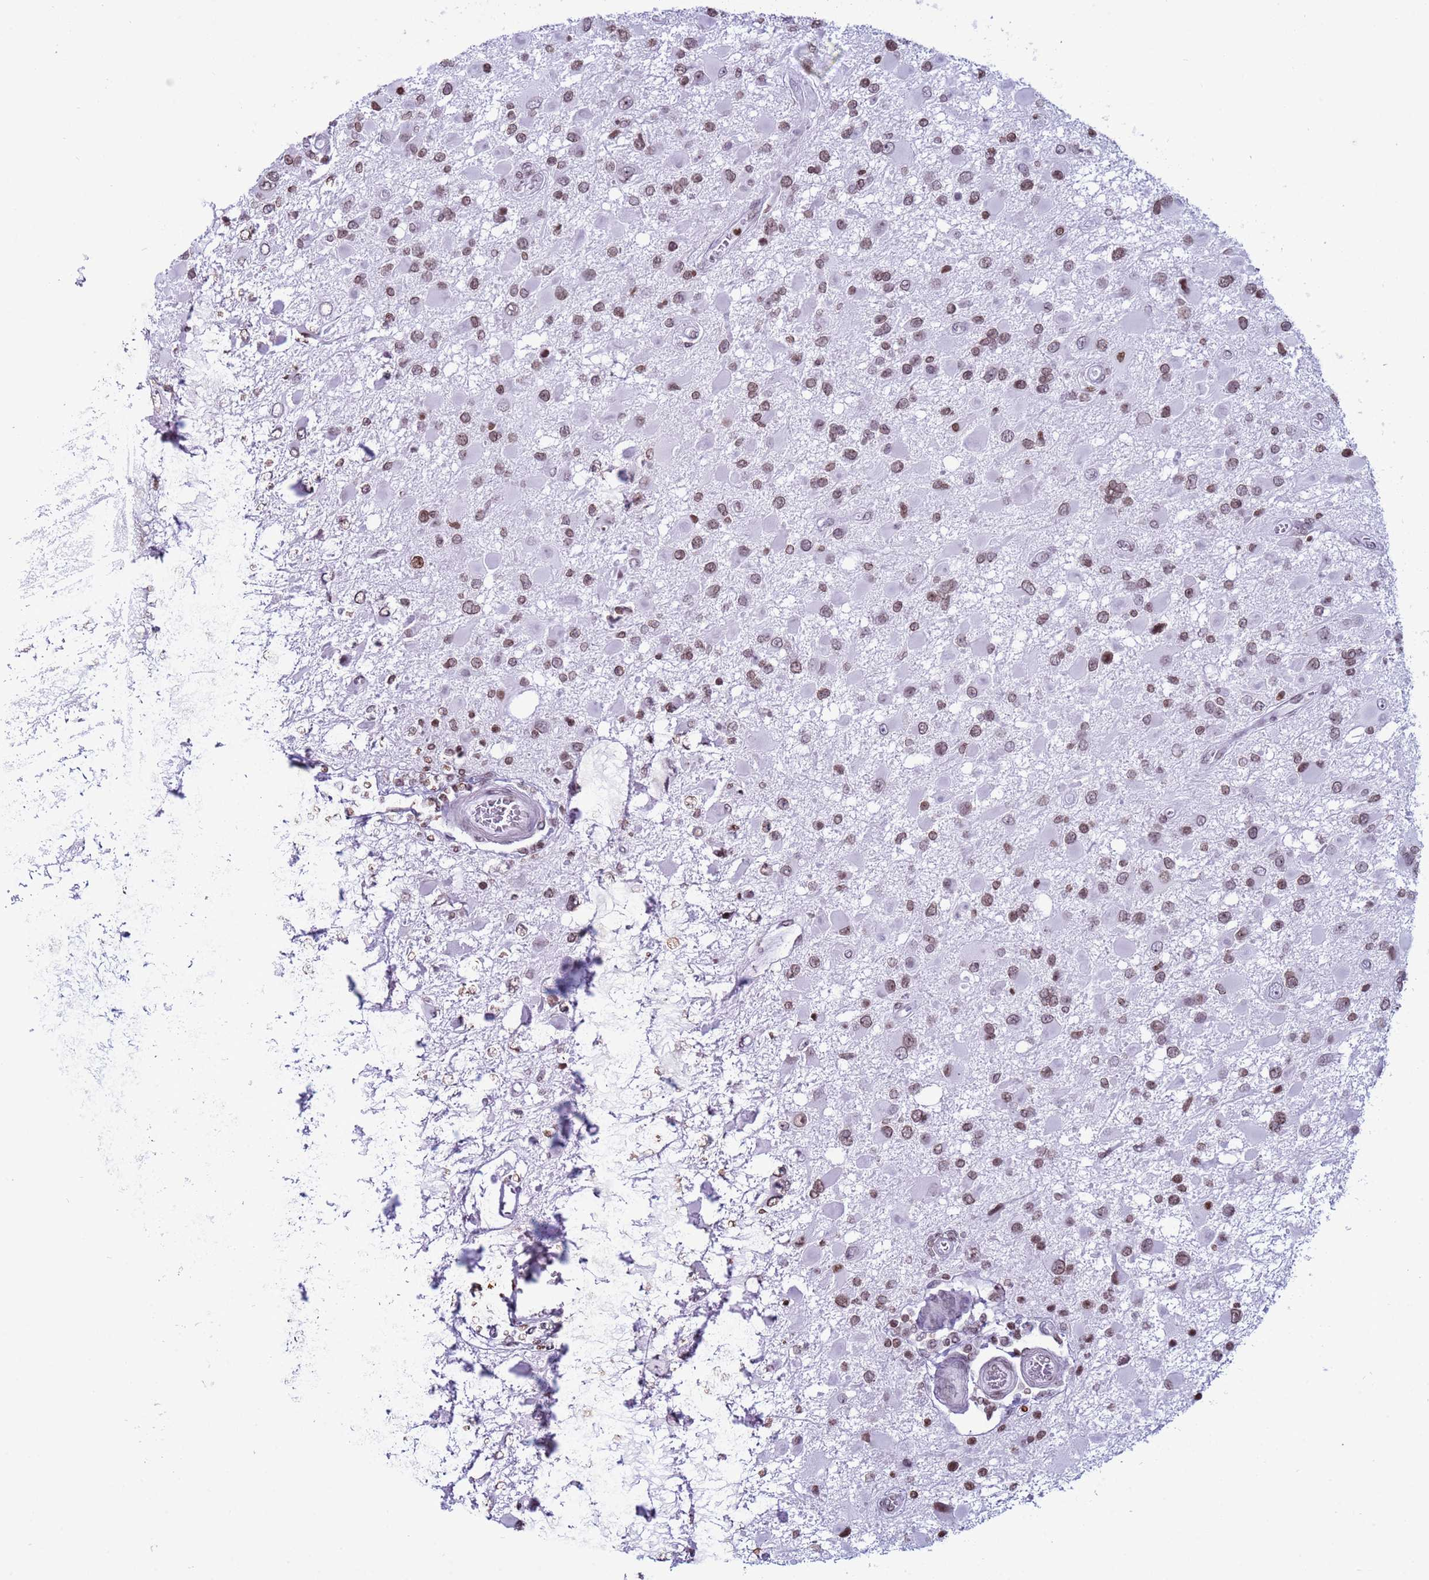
{"staining": {"intensity": "moderate", "quantity": ">75%", "location": "nuclear"}, "tissue": "glioma", "cell_type": "Tumor cells", "image_type": "cancer", "snomed": [{"axis": "morphology", "description": "Glioma, malignant, High grade"}, {"axis": "topography", "description": "Brain"}], "caption": "Approximately >75% of tumor cells in human high-grade glioma (malignant) show moderate nuclear protein staining as visualized by brown immunohistochemical staining.", "gene": "H4C8", "patient": {"sex": "male", "age": 53}}